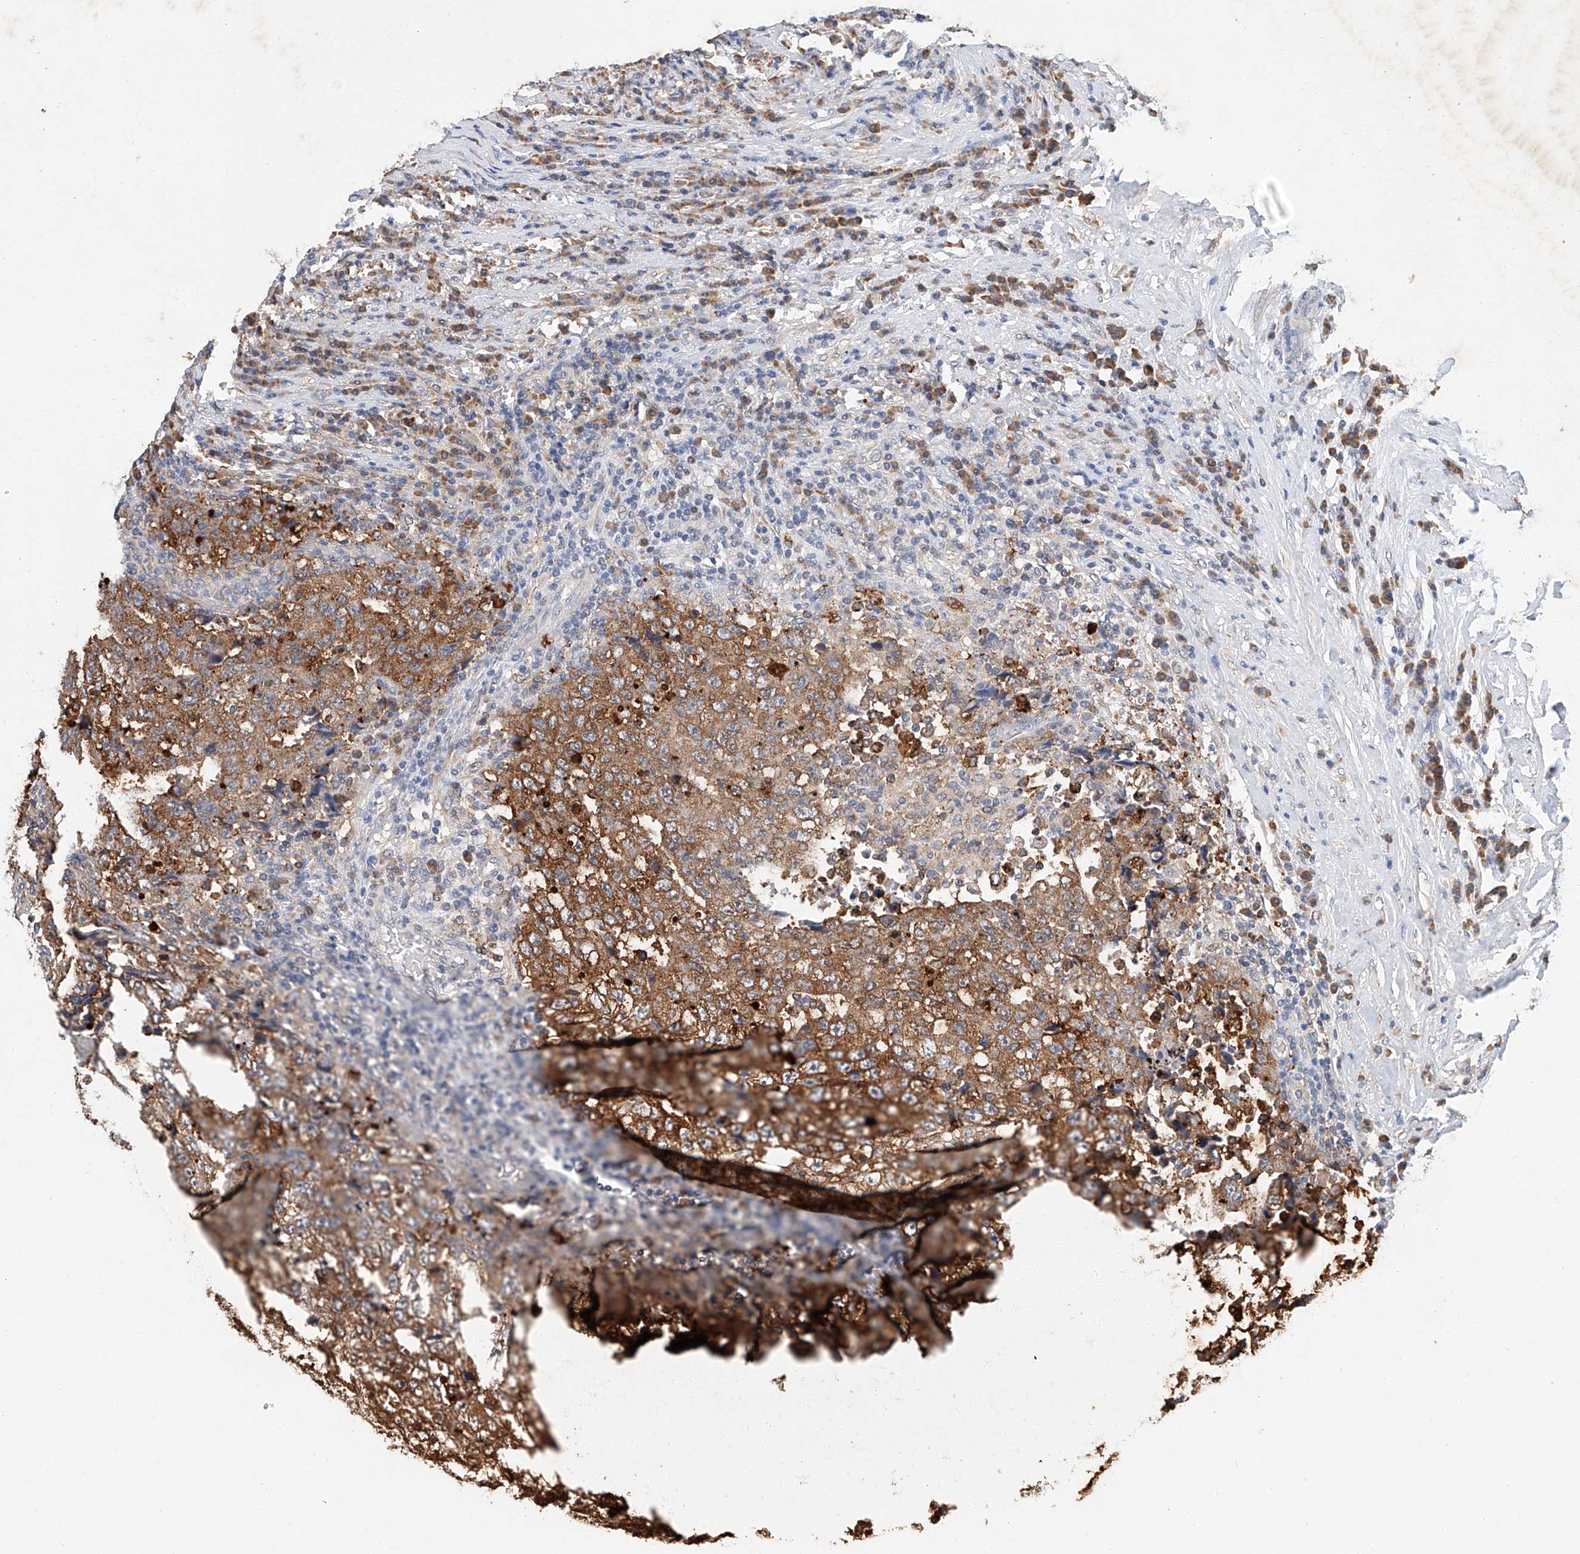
{"staining": {"intensity": "moderate", "quantity": "25%-75%", "location": "cytoplasmic/membranous"}, "tissue": "testis cancer", "cell_type": "Tumor cells", "image_type": "cancer", "snomed": [{"axis": "morphology", "description": "Necrosis, NOS"}, {"axis": "morphology", "description": "Carcinoma, Embryonal, NOS"}, {"axis": "topography", "description": "Testis"}], "caption": "IHC histopathology image of embryonal carcinoma (testis) stained for a protein (brown), which demonstrates medium levels of moderate cytoplasmic/membranous positivity in approximately 25%-75% of tumor cells.", "gene": "CTDP1", "patient": {"sex": "male", "age": 19}}